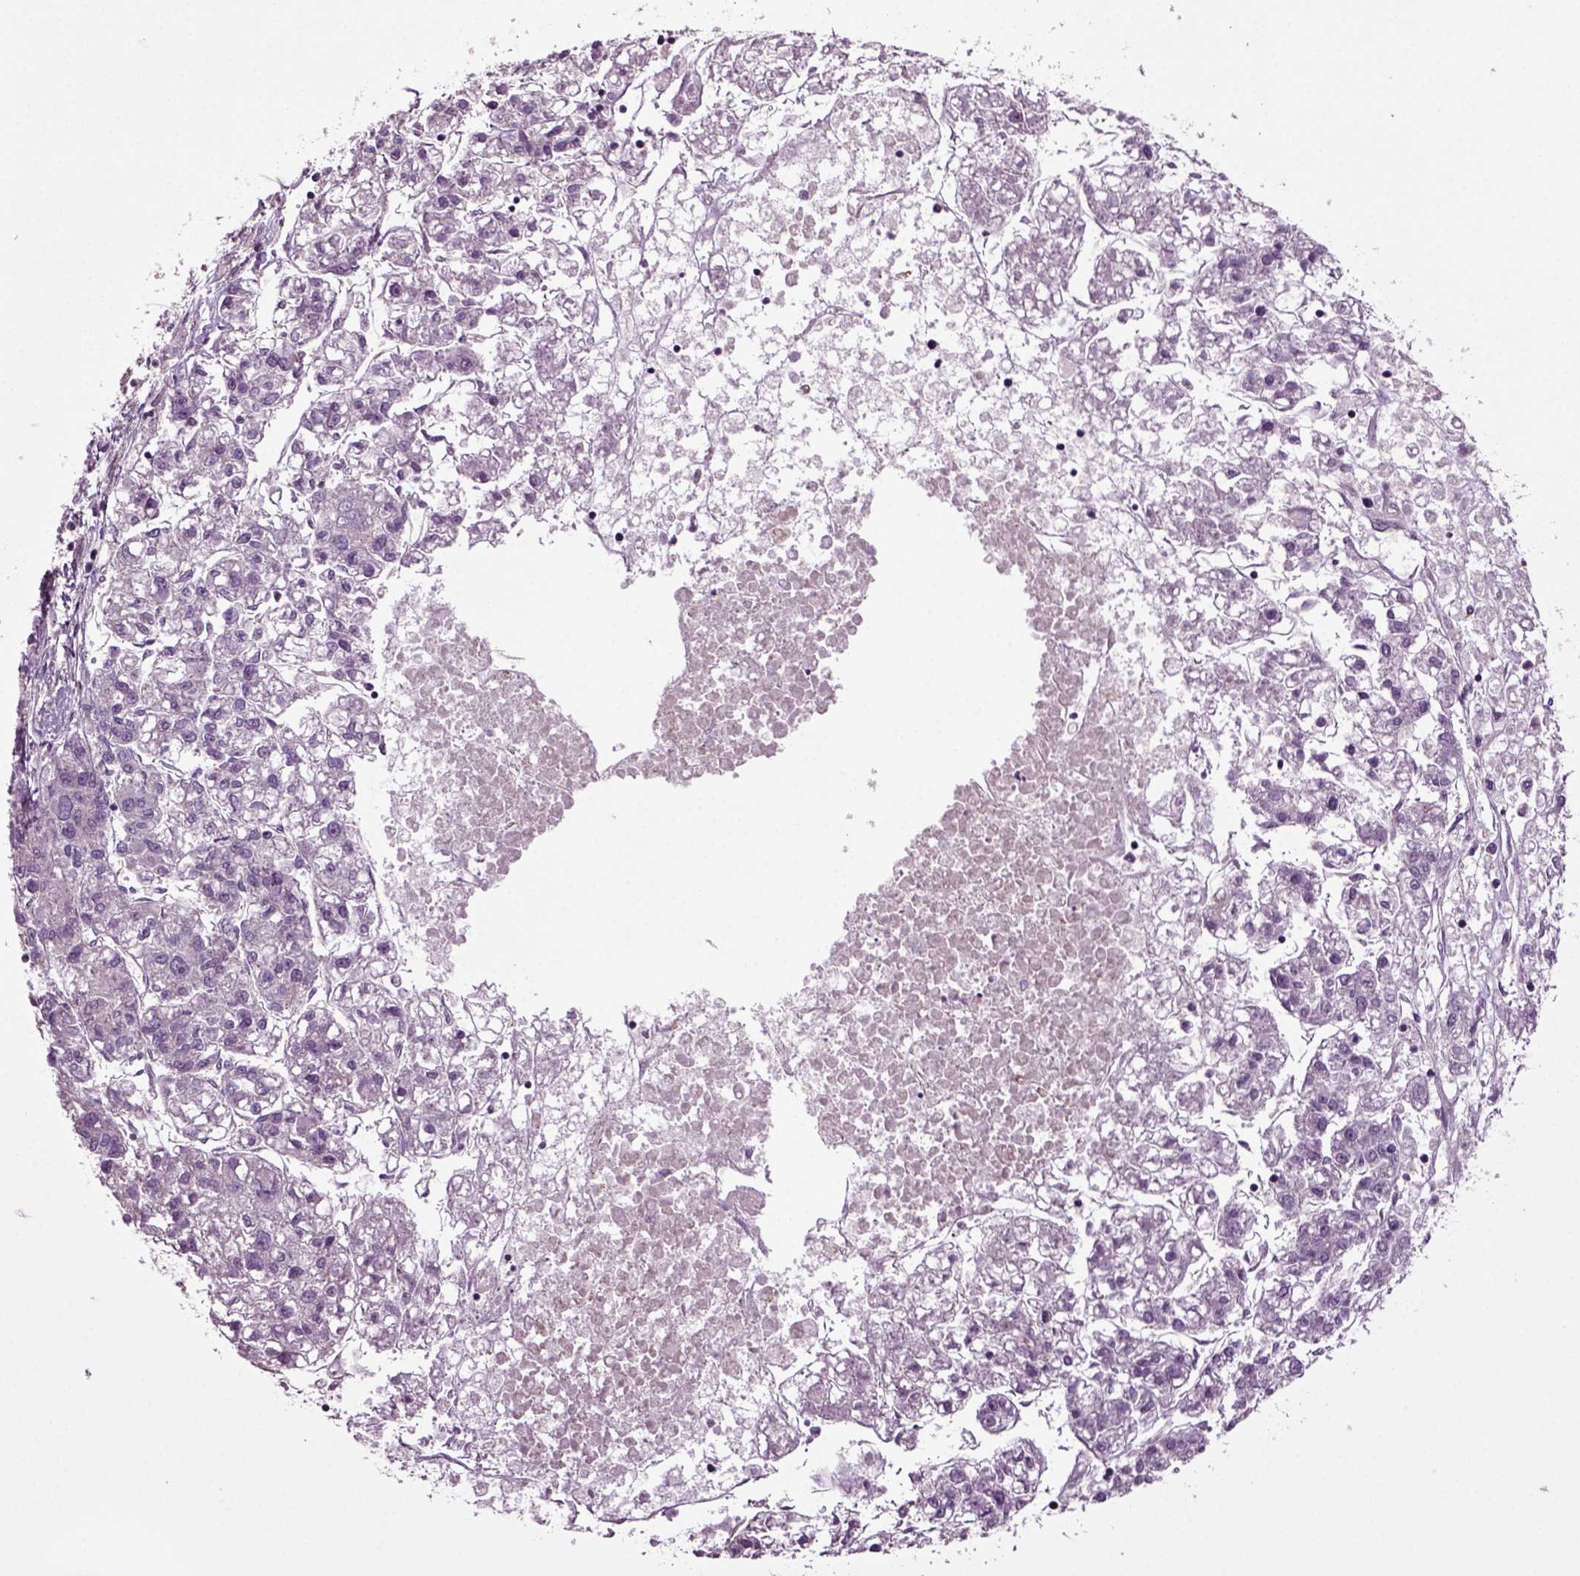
{"staining": {"intensity": "negative", "quantity": "none", "location": "none"}, "tissue": "liver cancer", "cell_type": "Tumor cells", "image_type": "cancer", "snomed": [{"axis": "morphology", "description": "Carcinoma, Hepatocellular, NOS"}, {"axis": "topography", "description": "Liver"}], "caption": "This histopathology image is of liver cancer (hepatocellular carcinoma) stained with IHC to label a protein in brown with the nuclei are counter-stained blue. There is no expression in tumor cells. Nuclei are stained in blue.", "gene": "HAGHL", "patient": {"sex": "male", "age": 56}}